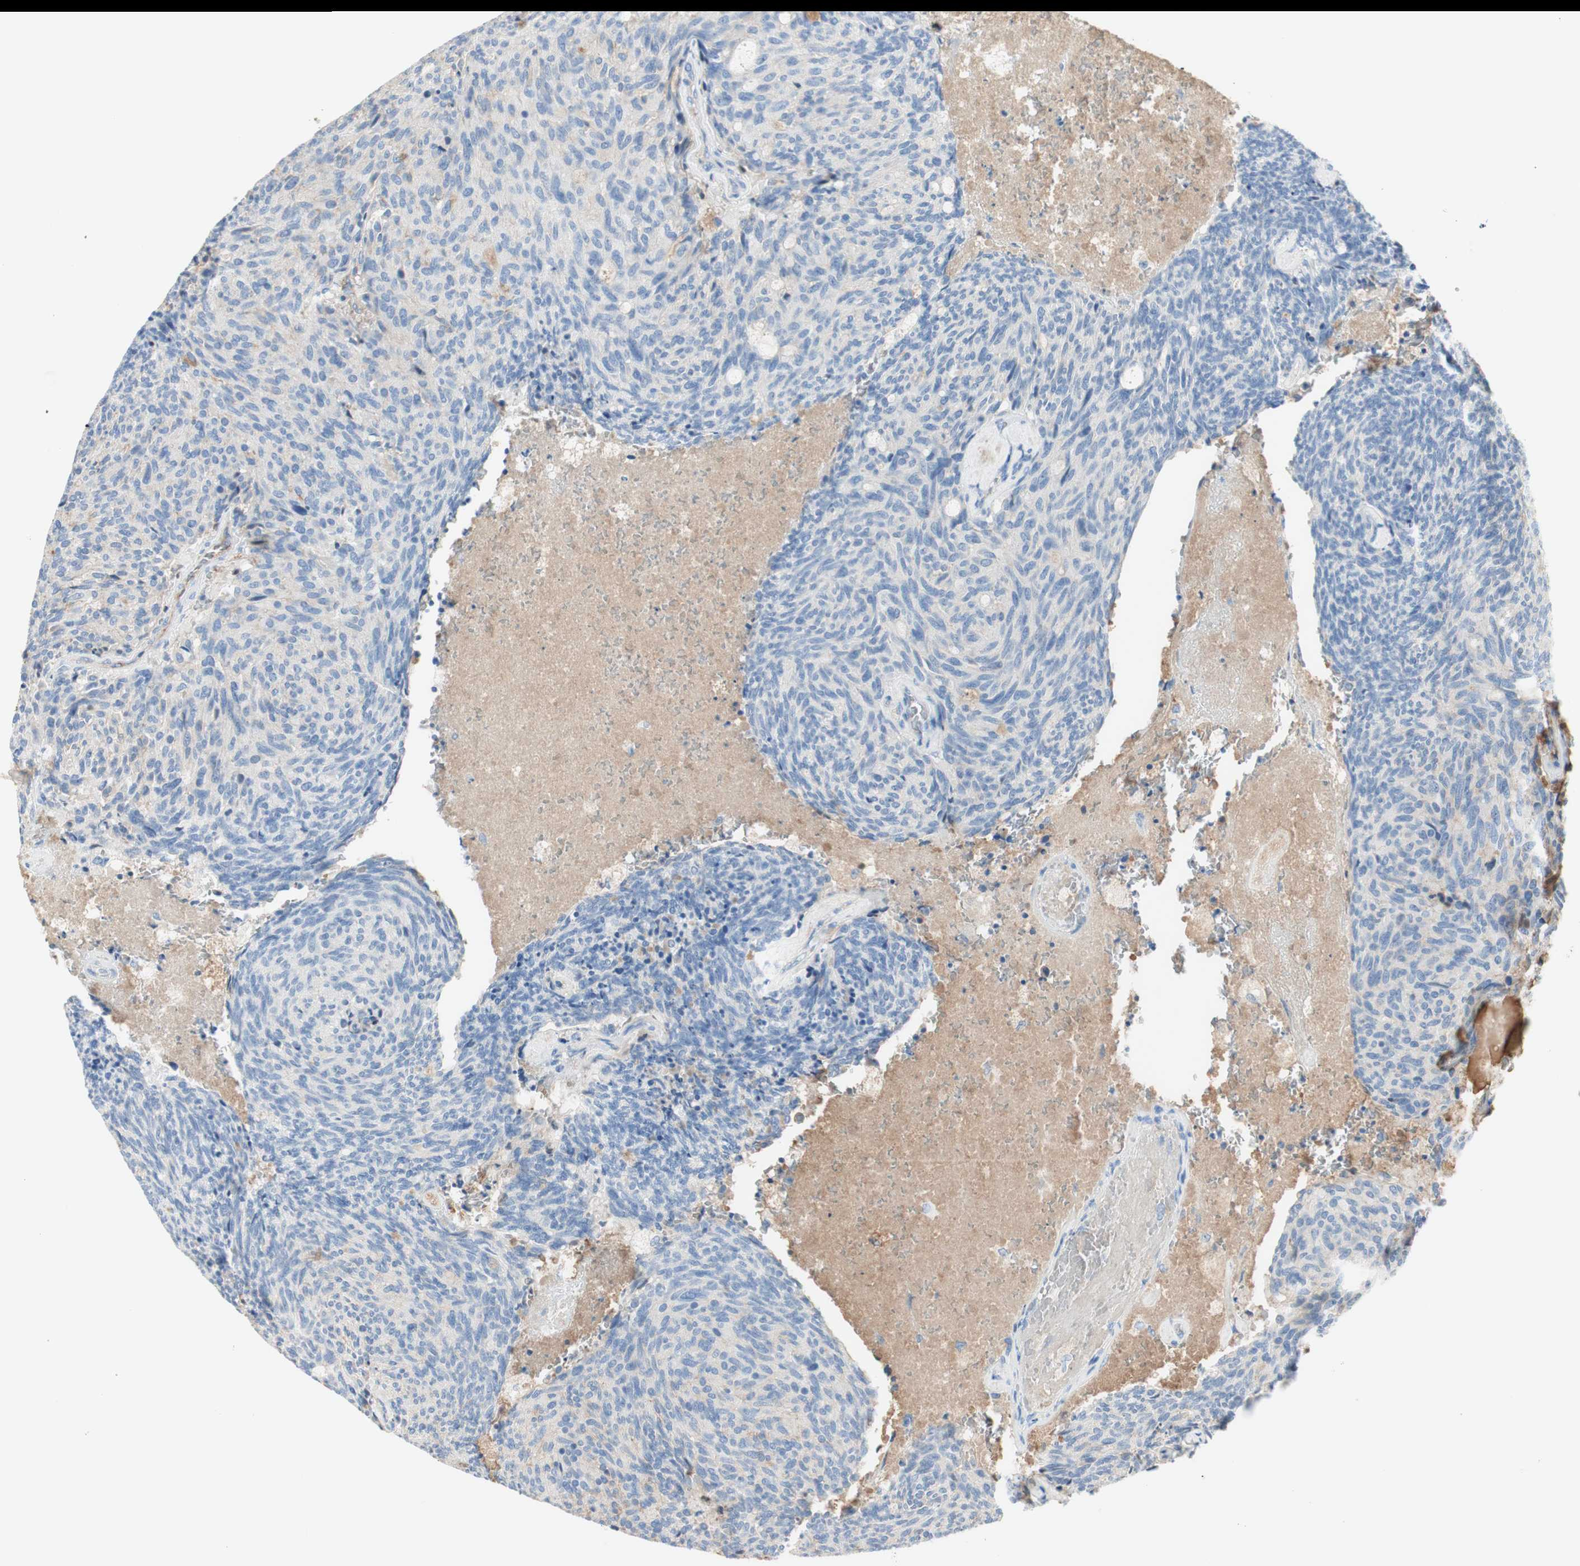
{"staining": {"intensity": "negative", "quantity": "none", "location": "none"}, "tissue": "carcinoid", "cell_type": "Tumor cells", "image_type": "cancer", "snomed": [{"axis": "morphology", "description": "Carcinoid, malignant, NOS"}, {"axis": "topography", "description": "Pancreas"}], "caption": "DAB (3,3'-diaminobenzidine) immunohistochemical staining of malignant carcinoid reveals no significant expression in tumor cells.", "gene": "KNG1", "patient": {"sex": "female", "age": 54}}